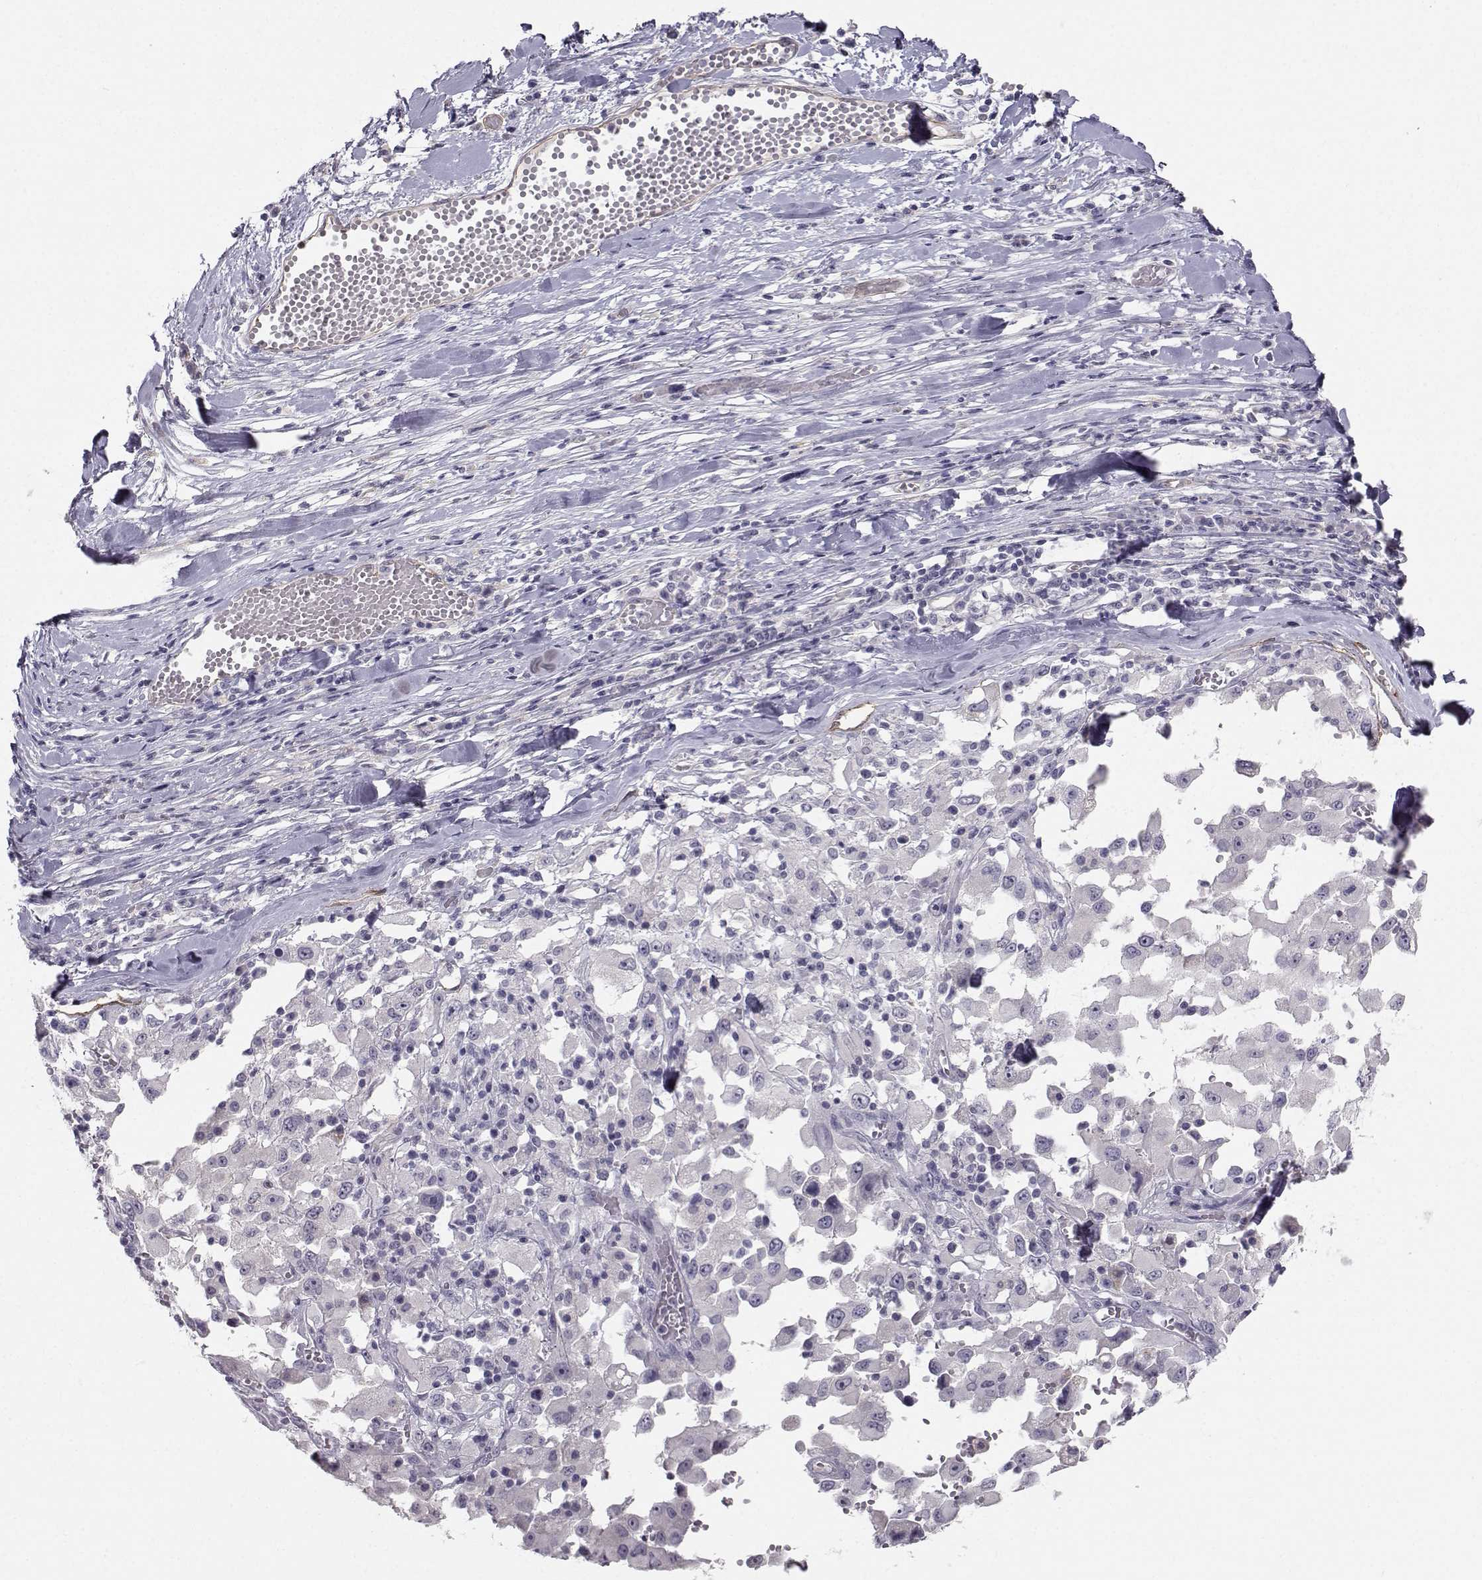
{"staining": {"intensity": "negative", "quantity": "none", "location": "none"}, "tissue": "melanoma", "cell_type": "Tumor cells", "image_type": "cancer", "snomed": [{"axis": "morphology", "description": "Malignant melanoma, Metastatic site"}, {"axis": "topography", "description": "Lymph node"}], "caption": "Melanoma was stained to show a protein in brown. There is no significant staining in tumor cells. The staining was performed using DAB (3,3'-diaminobenzidine) to visualize the protein expression in brown, while the nuclei were stained in blue with hematoxylin (Magnification: 20x).", "gene": "PGM5", "patient": {"sex": "male", "age": 50}}